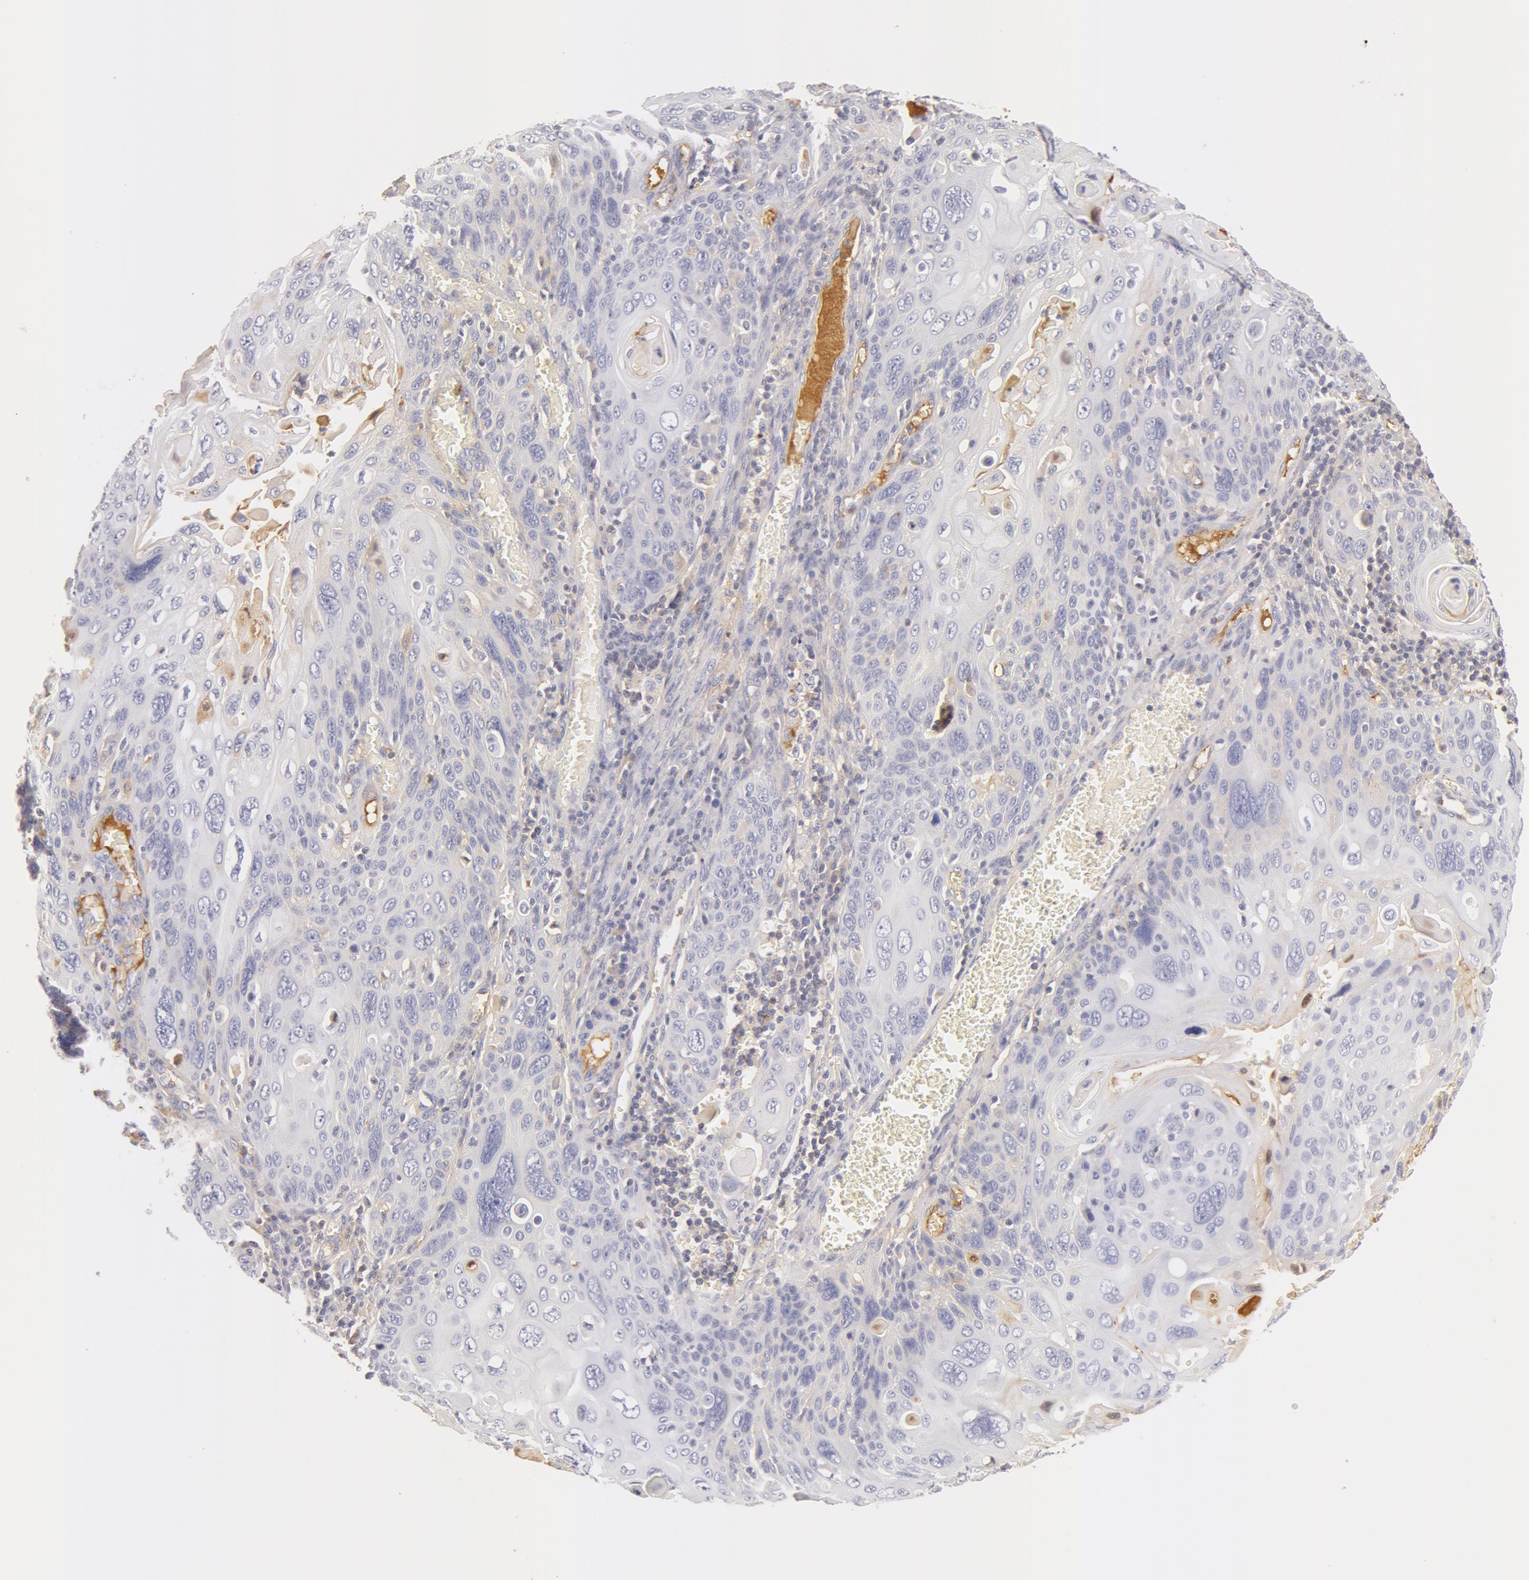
{"staining": {"intensity": "weak", "quantity": "<25%", "location": "cytoplasmic/membranous"}, "tissue": "cervical cancer", "cell_type": "Tumor cells", "image_type": "cancer", "snomed": [{"axis": "morphology", "description": "Squamous cell carcinoma, NOS"}, {"axis": "topography", "description": "Cervix"}], "caption": "Immunohistochemistry photomicrograph of neoplastic tissue: human cervical squamous cell carcinoma stained with DAB (3,3'-diaminobenzidine) shows no significant protein staining in tumor cells.", "gene": "GC", "patient": {"sex": "female", "age": 54}}